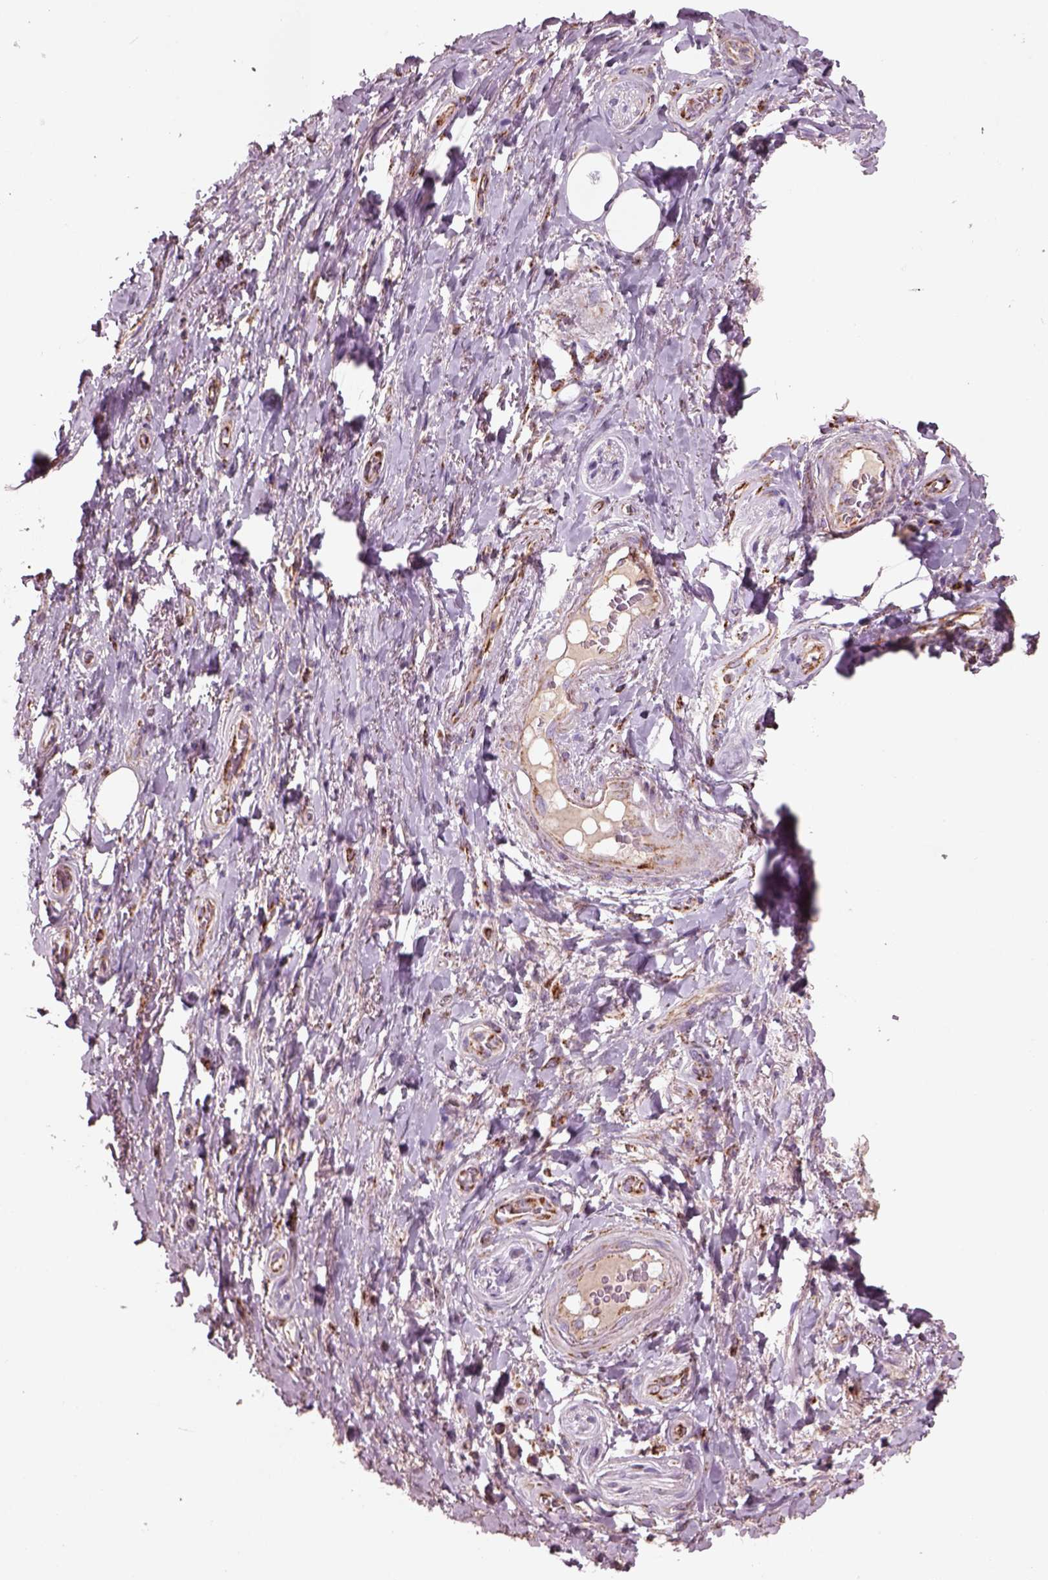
{"staining": {"intensity": "negative", "quantity": "none", "location": "none"}, "tissue": "adipose tissue", "cell_type": "Adipocytes", "image_type": "normal", "snomed": [{"axis": "morphology", "description": "Normal tissue, NOS"}, {"axis": "topography", "description": "Anal"}, {"axis": "topography", "description": "Peripheral nerve tissue"}], "caption": "Immunohistochemistry (IHC) of unremarkable adipose tissue demonstrates no staining in adipocytes. Brightfield microscopy of immunohistochemistry stained with DAB (brown) and hematoxylin (blue), captured at high magnification.", "gene": "SLC25A24", "patient": {"sex": "male", "age": 53}}